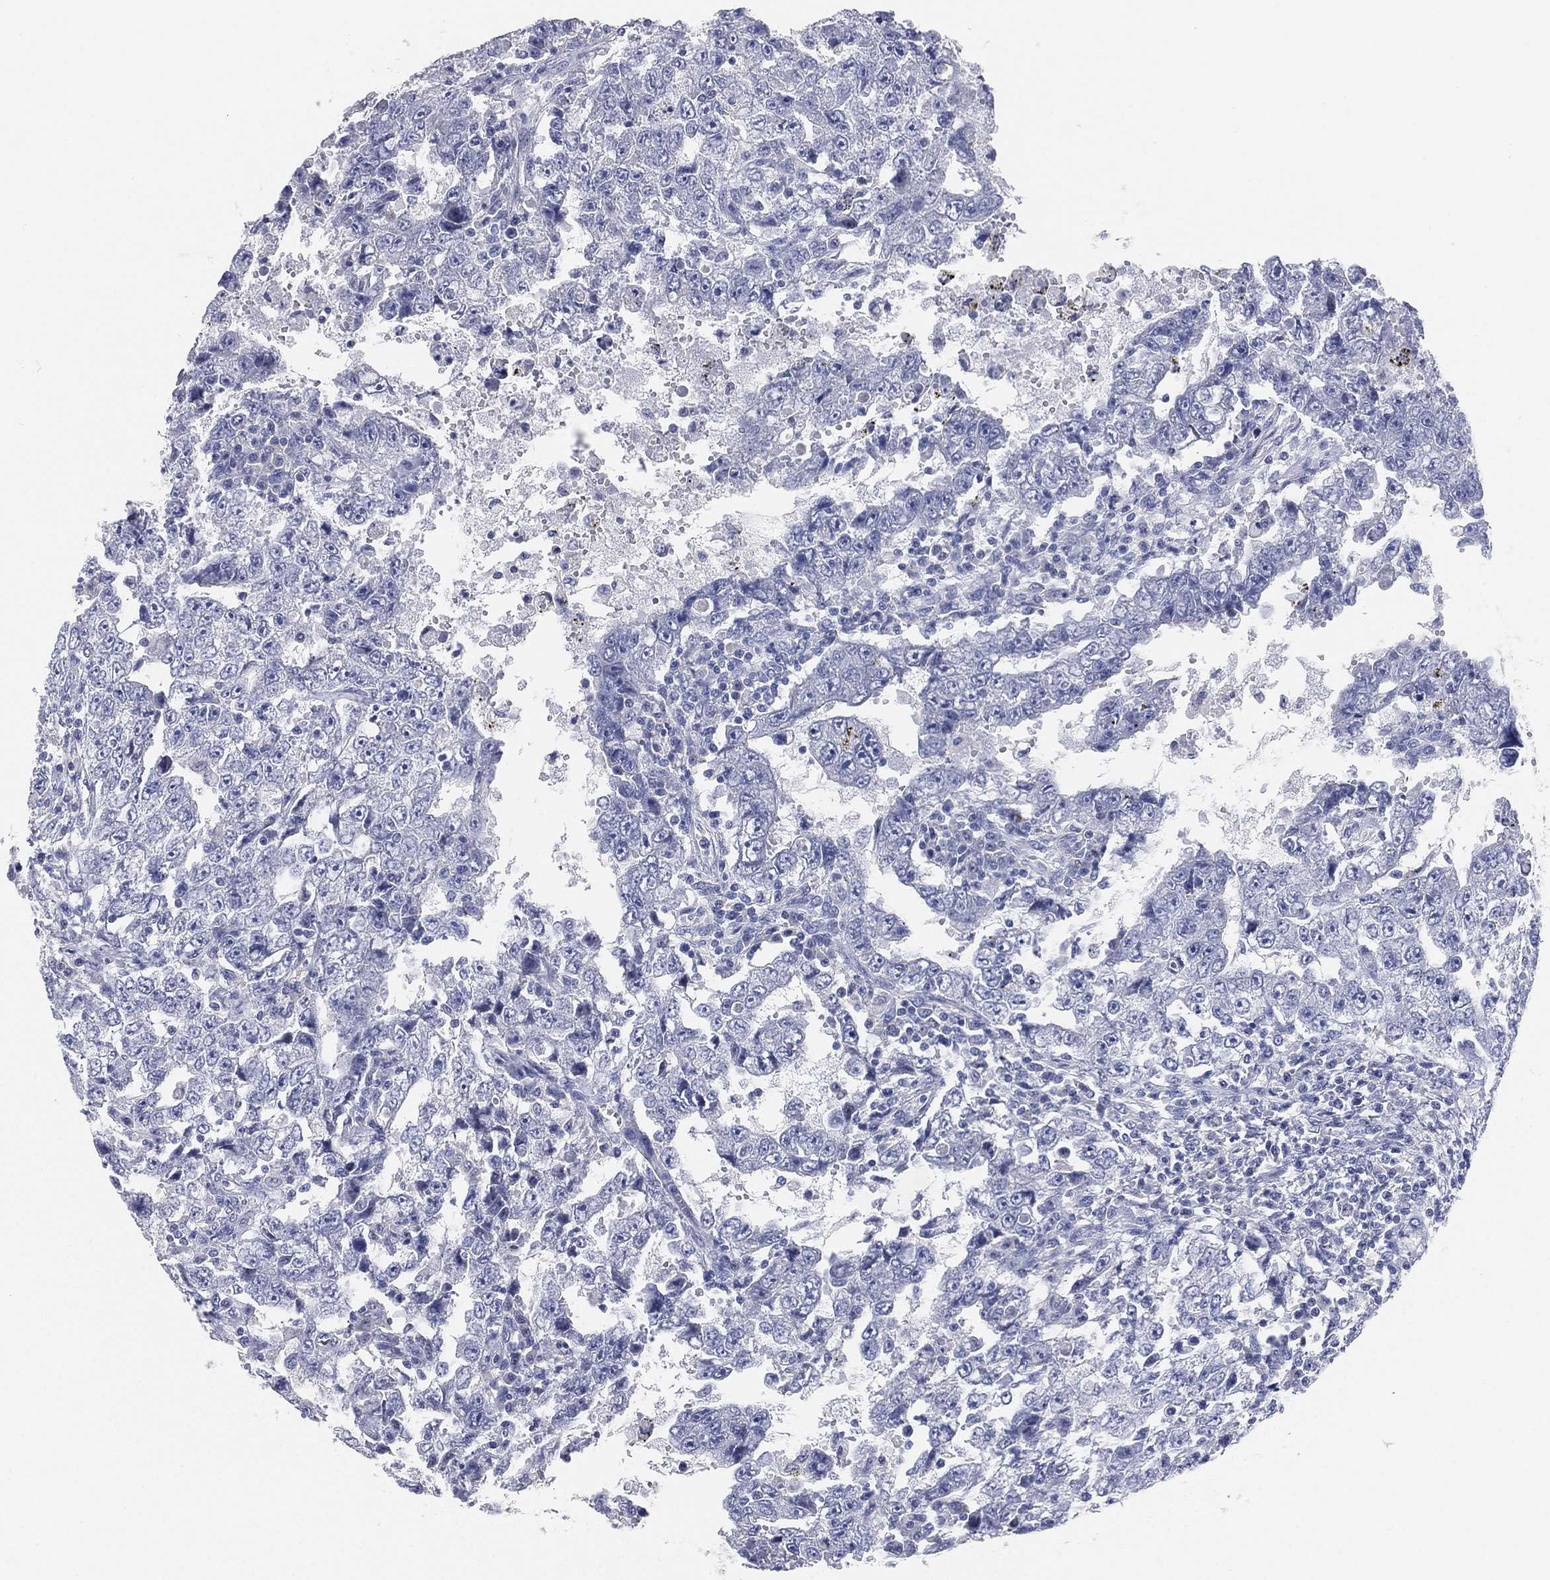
{"staining": {"intensity": "negative", "quantity": "none", "location": "none"}, "tissue": "testis cancer", "cell_type": "Tumor cells", "image_type": "cancer", "snomed": [{"axis": "morphology", "description": "Carcinoma, Embryonal, NOS"}, {"axis": "topography", "description": "Testis"}], "caption": "The histopathology image displays no significant positivity in tumor cells of testis embryonal carcinoma.", "gene": "FAM187B", "patient": {"sex": "male", "age": 26}}